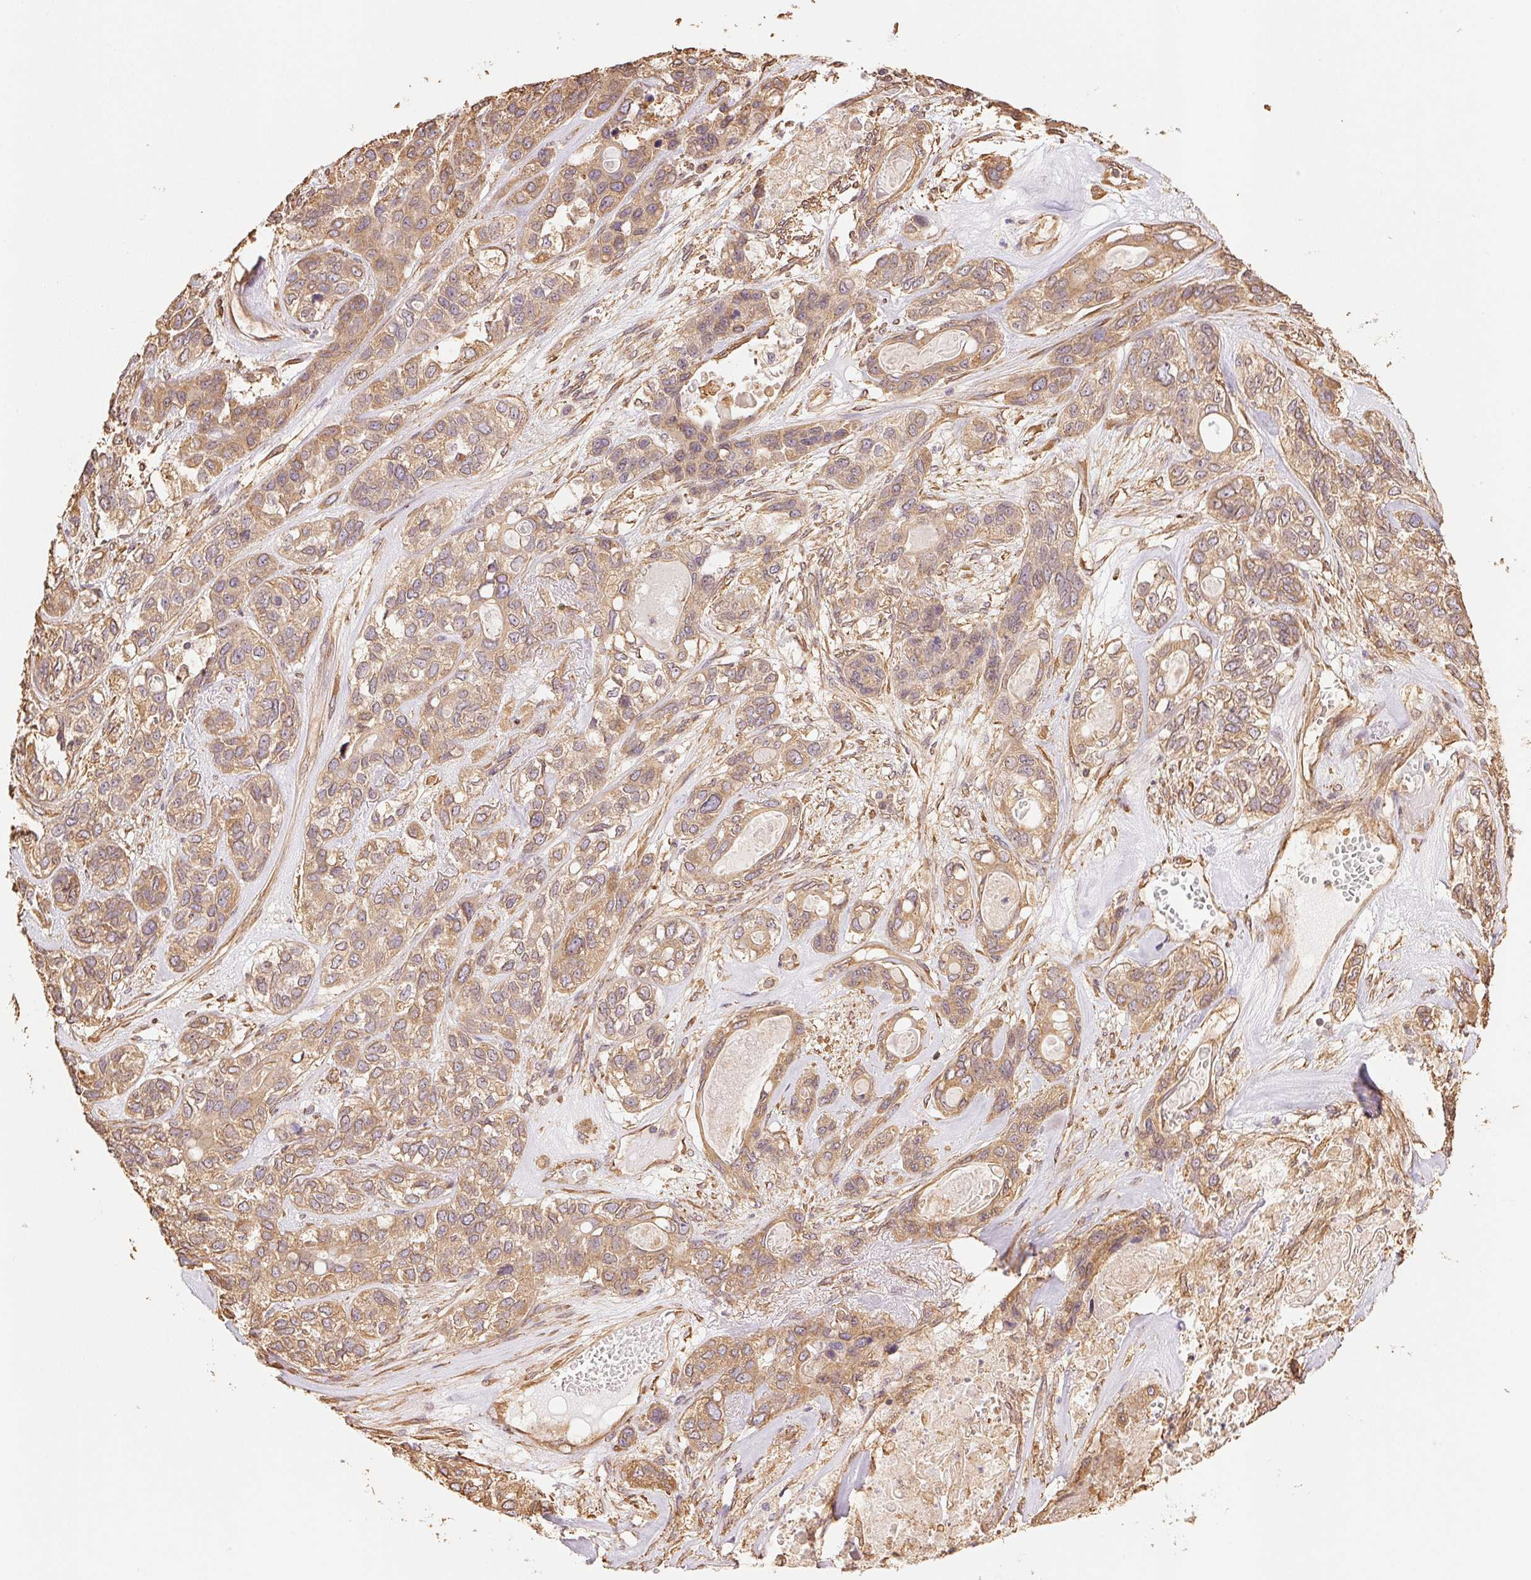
{"staining": {"intensity": "moderate", "quantity": ">75%", "location": "cytoplasmic/membranous"}, "tissue": "lung cancer", "cell_type": "Tumor cells", "image_type": "cancer", "snomed": [{"axis": "morphology", "description": "Squamous cell carcinoma, NOS"}, {"axis": "topography", "description": "Lung"}], "caption": "Immunohistochemistry (DAB (3,3'-diaminobenzidine)) staining of human lung cancer (squamous cell carcinoma) exhibits moderate cytoplasmic/membranous protein positivity in approximately >75% of tumor cells.", "gene": "C6orf163", "patient": {"sex": "female", "age": 70}}